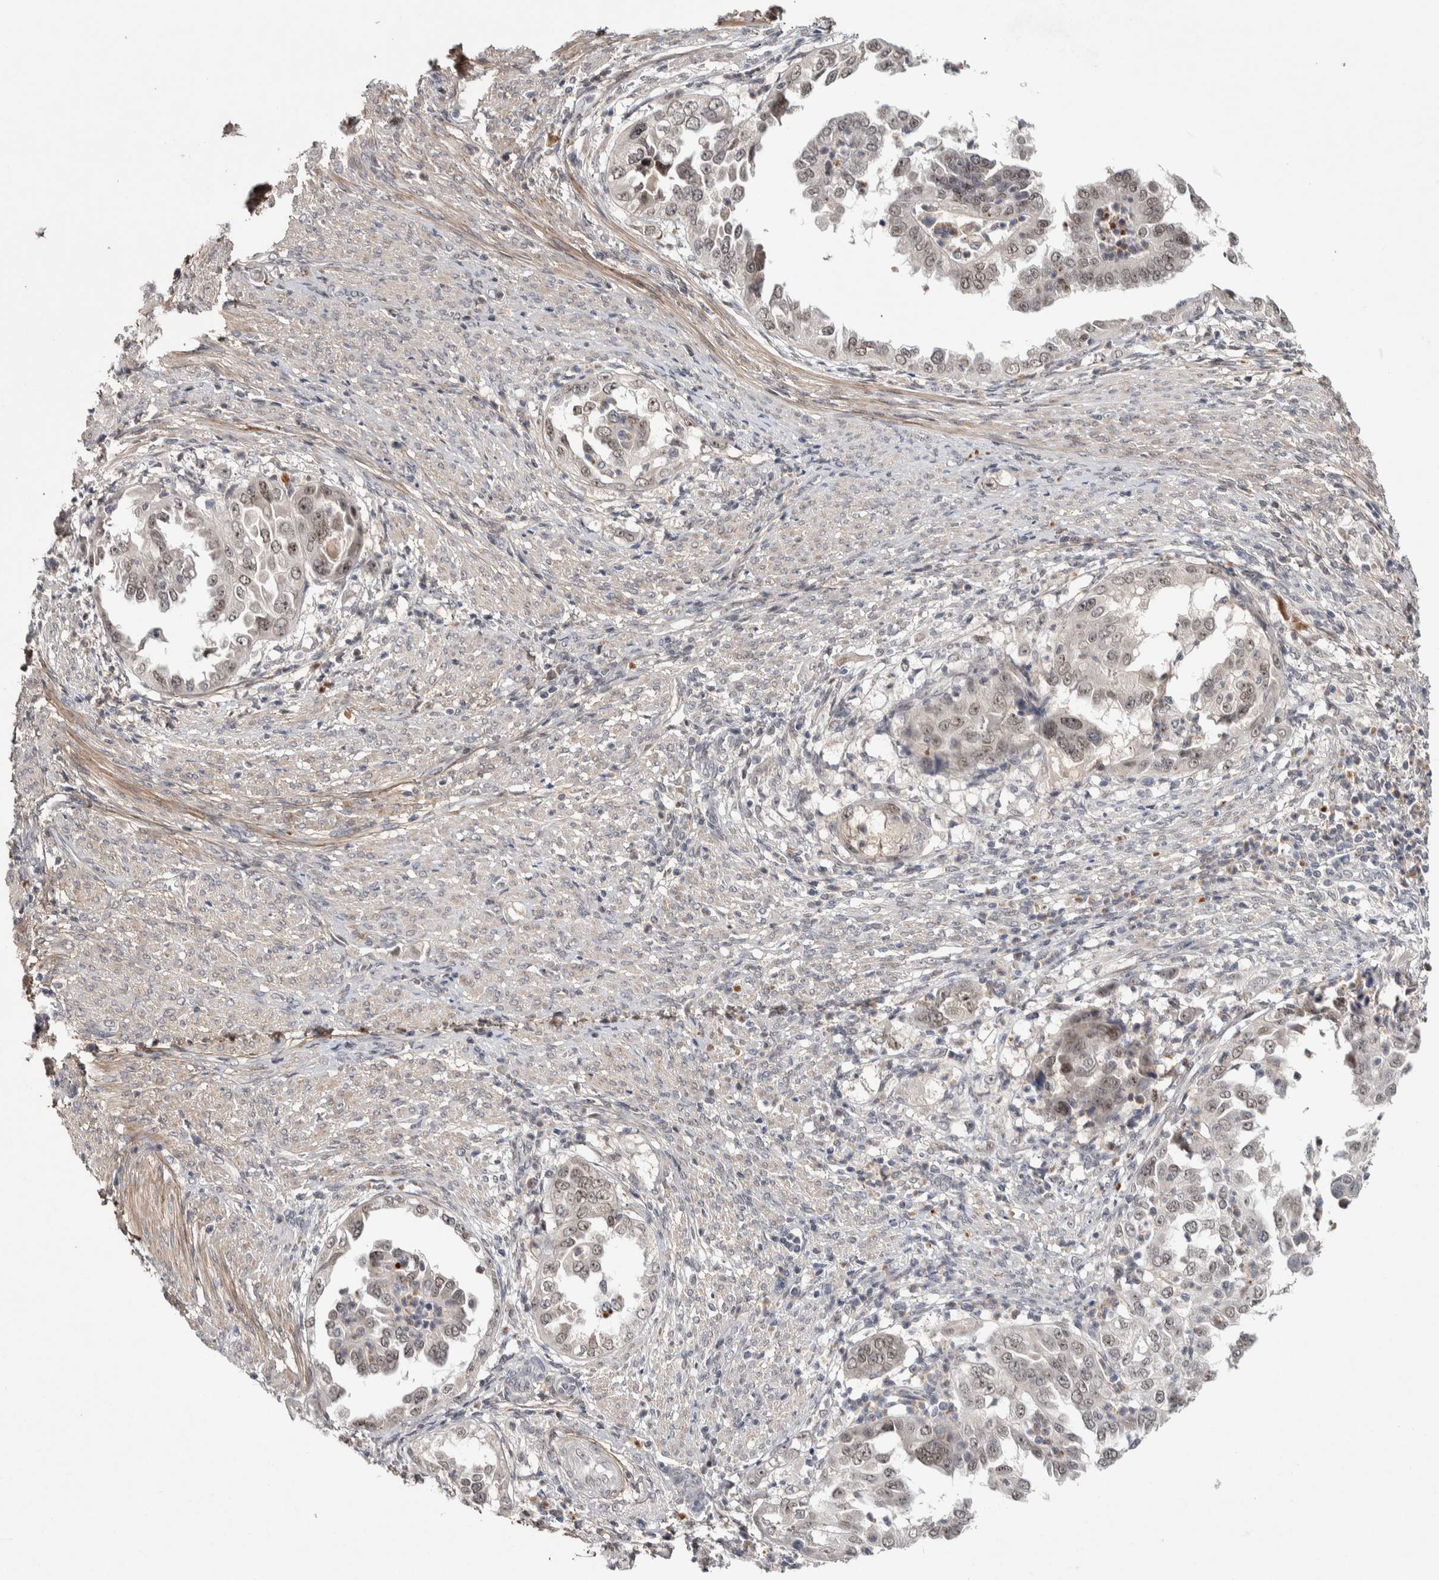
{"staining": {"intensity": "weak", "quantity": ">75%", "location": "nuclear"}, "tissue": "endometrial cancer", "cell_type": "Tumor cells", "image_type": "cancer", "snomed": [{"axis": "morphology", "description": "Adenocarcinoma, NOS"}, {"axis": "topography", "description": "Endometrium"}], "caption": "Immunohistochemistry (IHC) (DAB (3,3'-diaminobenzidine)) staining of human endometrial cancer demonstrates weak nuclear protein expression in about >75% of tumor cells.", "gene": "ASPN", "patient": {"sex": "female", "age": 85}}